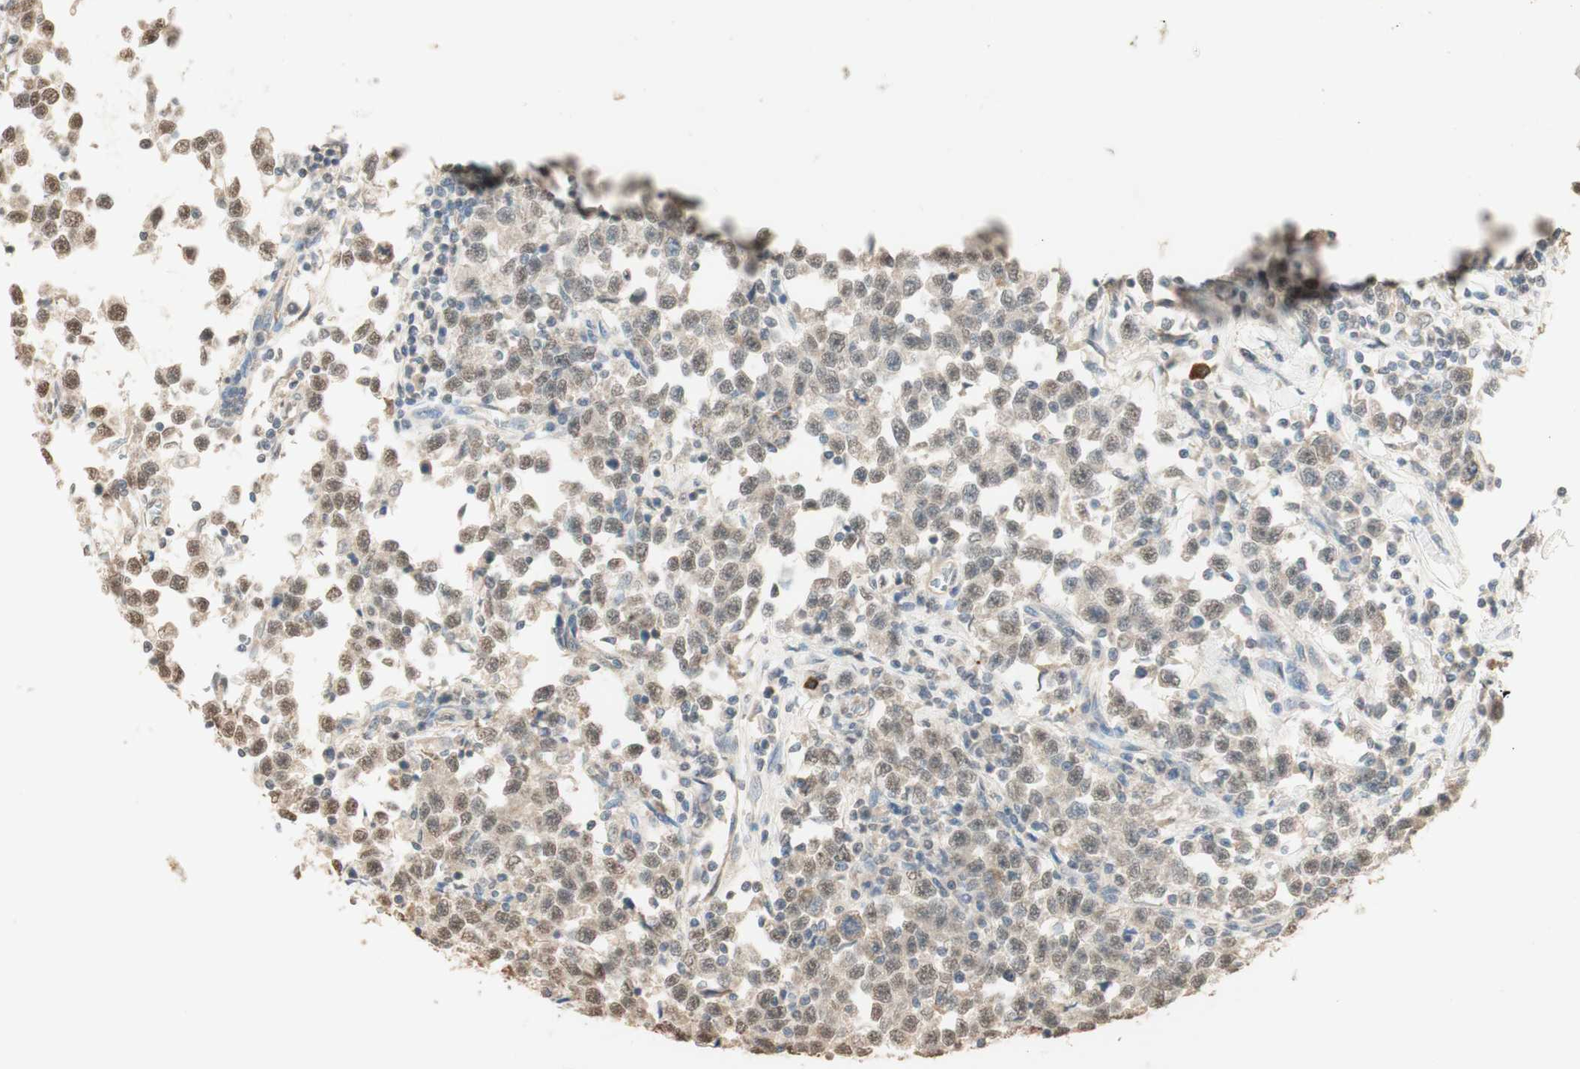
{"staining": {"intensity": "moderate", "quantity": "25%-75%", "location": "cytoplasmic/membranous,nuclear"}, "tissue": "testis cancer", "cell_type": "Tumor cells", "image_type": "cancer", "snomed": [{"axis": "morphology", "description": "Seminoma, NOS"}, {"axis": "topography", "description": "Testis"}], "caption": "Protein staining of testis cancer (seminoma) tissue demonstrates moderate cytoplasmic/membranous and nuclear positivity in approximately 25%-75% of tumor cells. The protein is shown in brown color, while the nuclei are stained blue.", "gene": "SPINT2", "patient": {"sex": "male", "age": 43}}